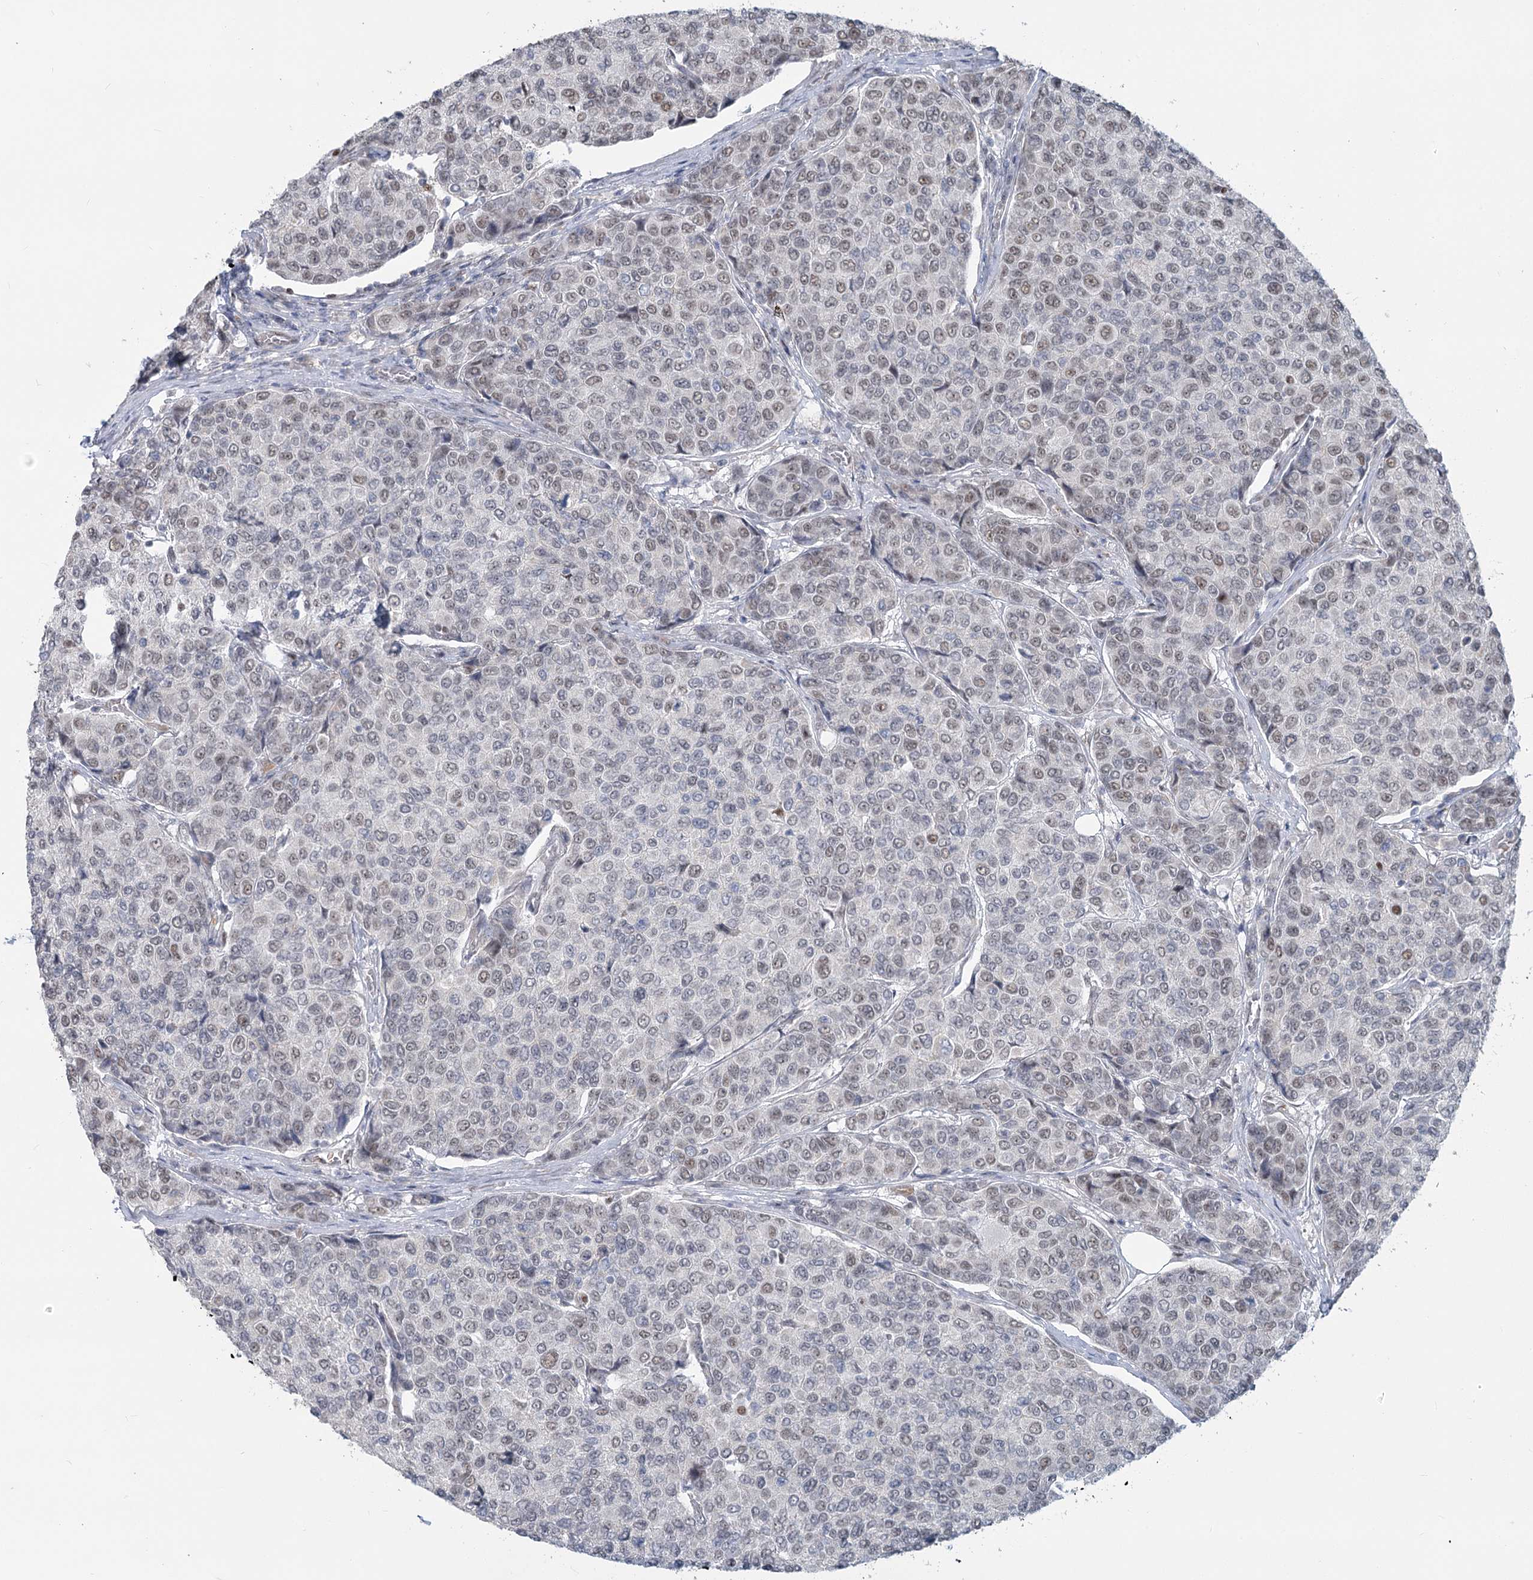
{"staining": {"intensity": "weak", "quantity": "<25%", "location": "nuclear"}, "tissue": "breast cancer", "cell_type": "Tumor cells", "image_type": "cancer", "snomed": [{"axis": "morphology", "description": "Duct carcinoma"}, {"axis": "topography", "description": "Breast"}], "caption": "An image of breast cancer (infiltrating ductal carcinoma) stained for a protein shows no brown staining in tumor cells.", "gene": "MTG1", "patient": {"sex": "female", "age": 55}}